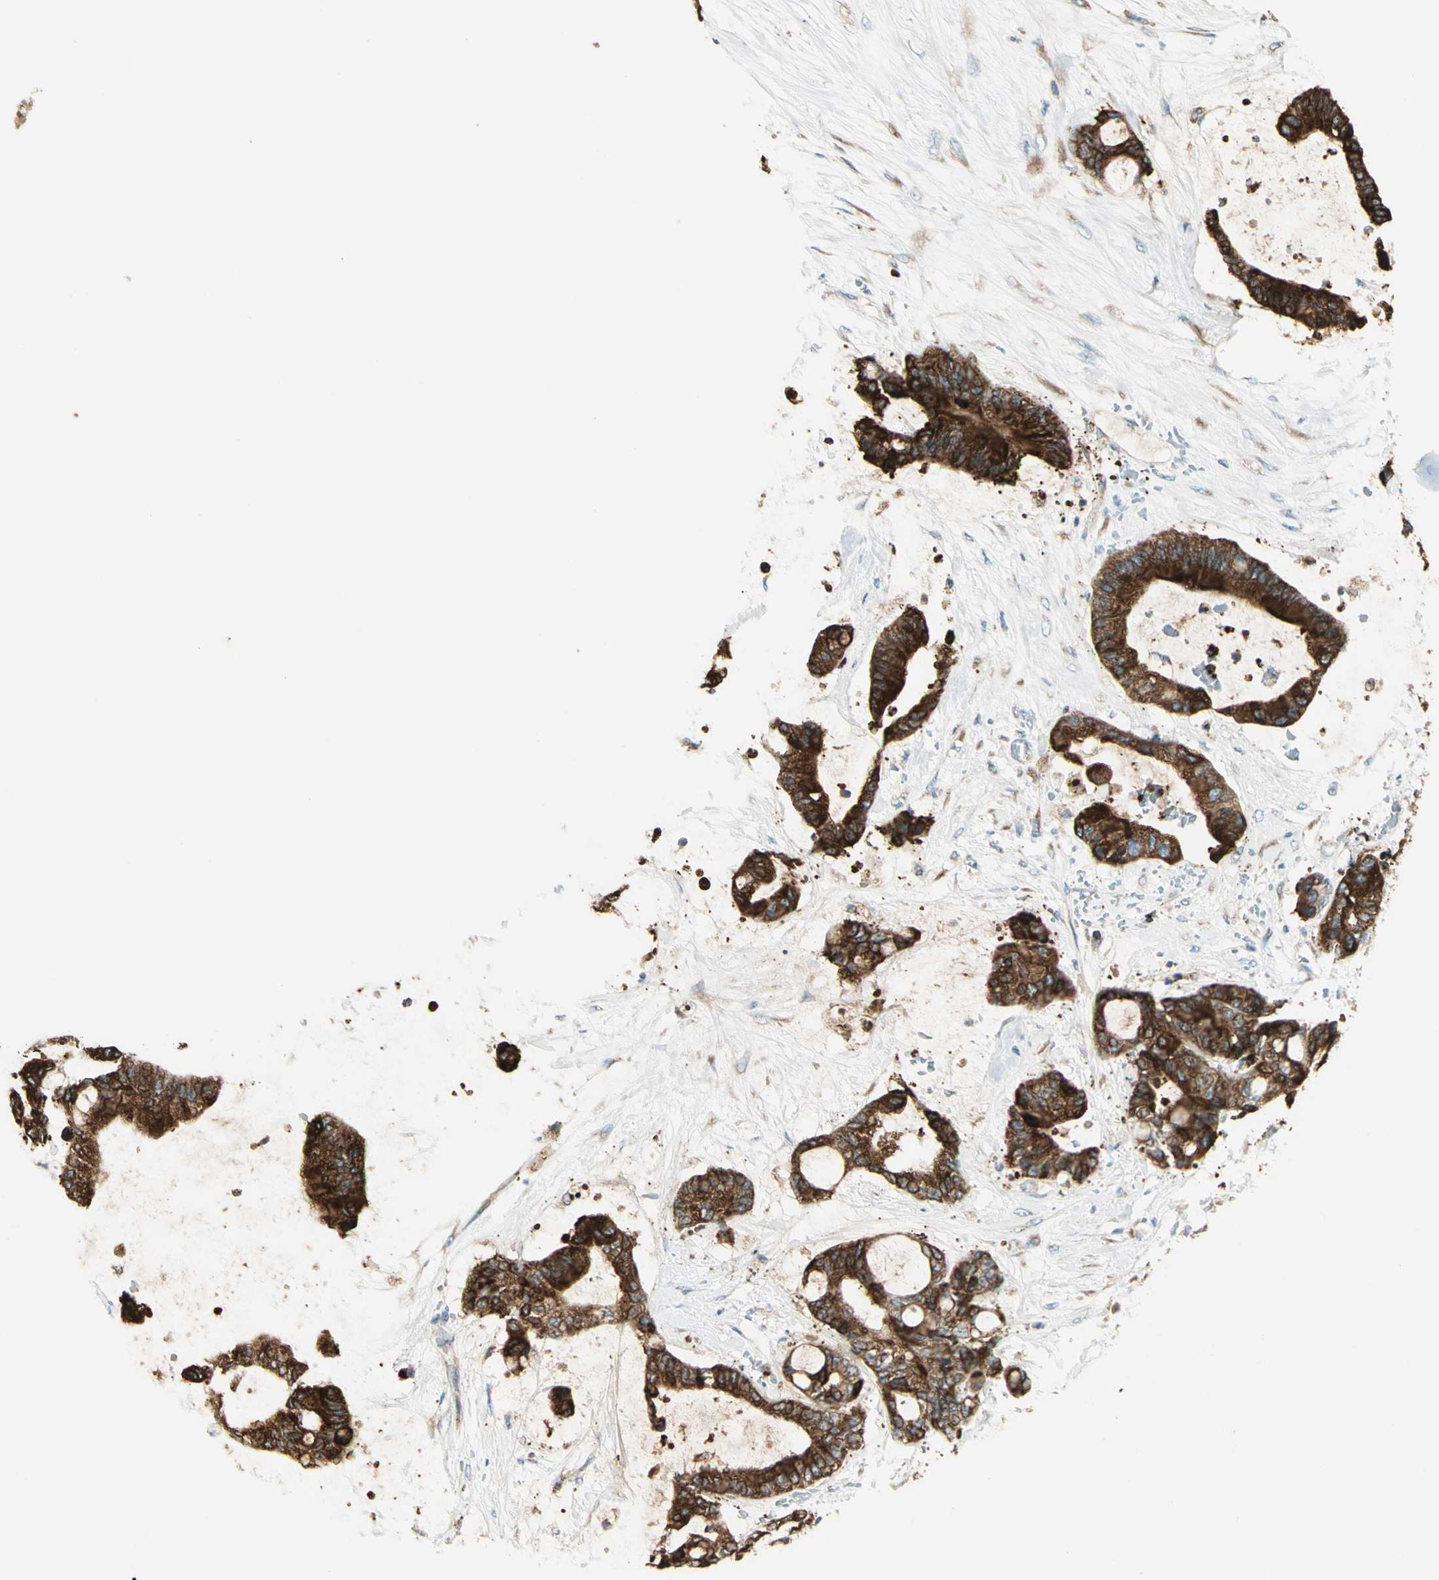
{"staining": {"intensity": "strong", "quantity": ">75%", "location": "cytoplasmic/membranous"}, "tissue": "liver cancer", "cell_type": "Tumor cells", "image_type": "cancer", "snomed": [{"axis": "morphology", "description": "Cholangiocarcinoma"}, {"axis": "topography", "description": "Liver"}], "caption": "A high amount of strong cytoplasmic/membranous staining is appreciated in approximately >75% of tumor cells in liver cholangiocarcinoma tissue.", "gene": "PDIA4", "patient": {"sex": "female", "age": 73}}